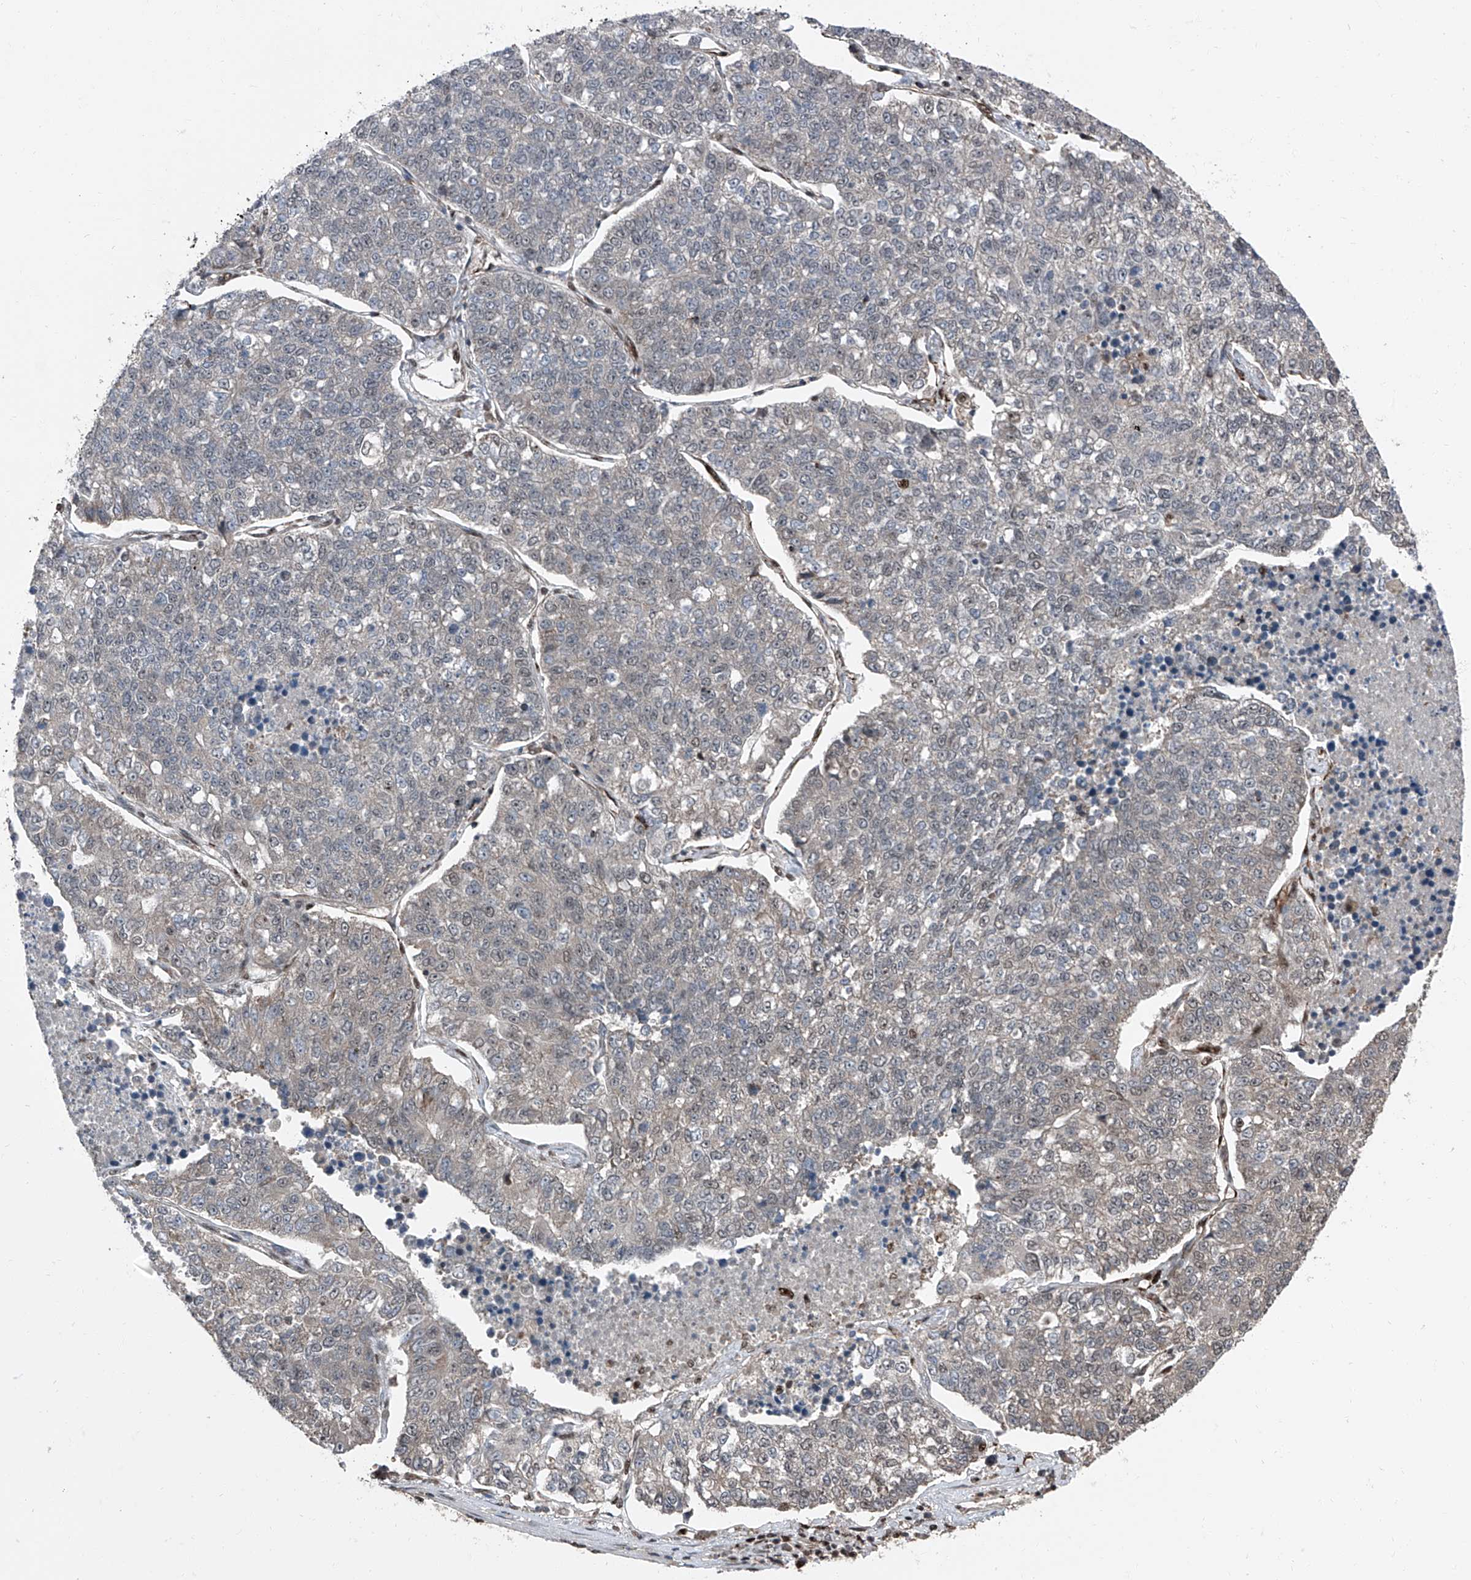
{"staining": {"intensity": "weak", "quantity": "25%-75%", "location": "cytoplasmic/membranous,nuclear"}, "tissue": "lung cancer", "cell_type": "Tumor cells", "image_type": "cancer", "snomed": [{"axis": "morphology", "description": "Adenocarcinoma, NOS"}, {"axis": "topography", "description": "Lung"}], "caption": "IHC (DAB) staining of human lung cancer (adenocarcinoma) demonstrates weak cytoplasmic/membranous and nuclear protein staining in about 25%-75% of tumor cells.", "gene": "FKBP5", "patient": {"sex": "male", "age": 49}}